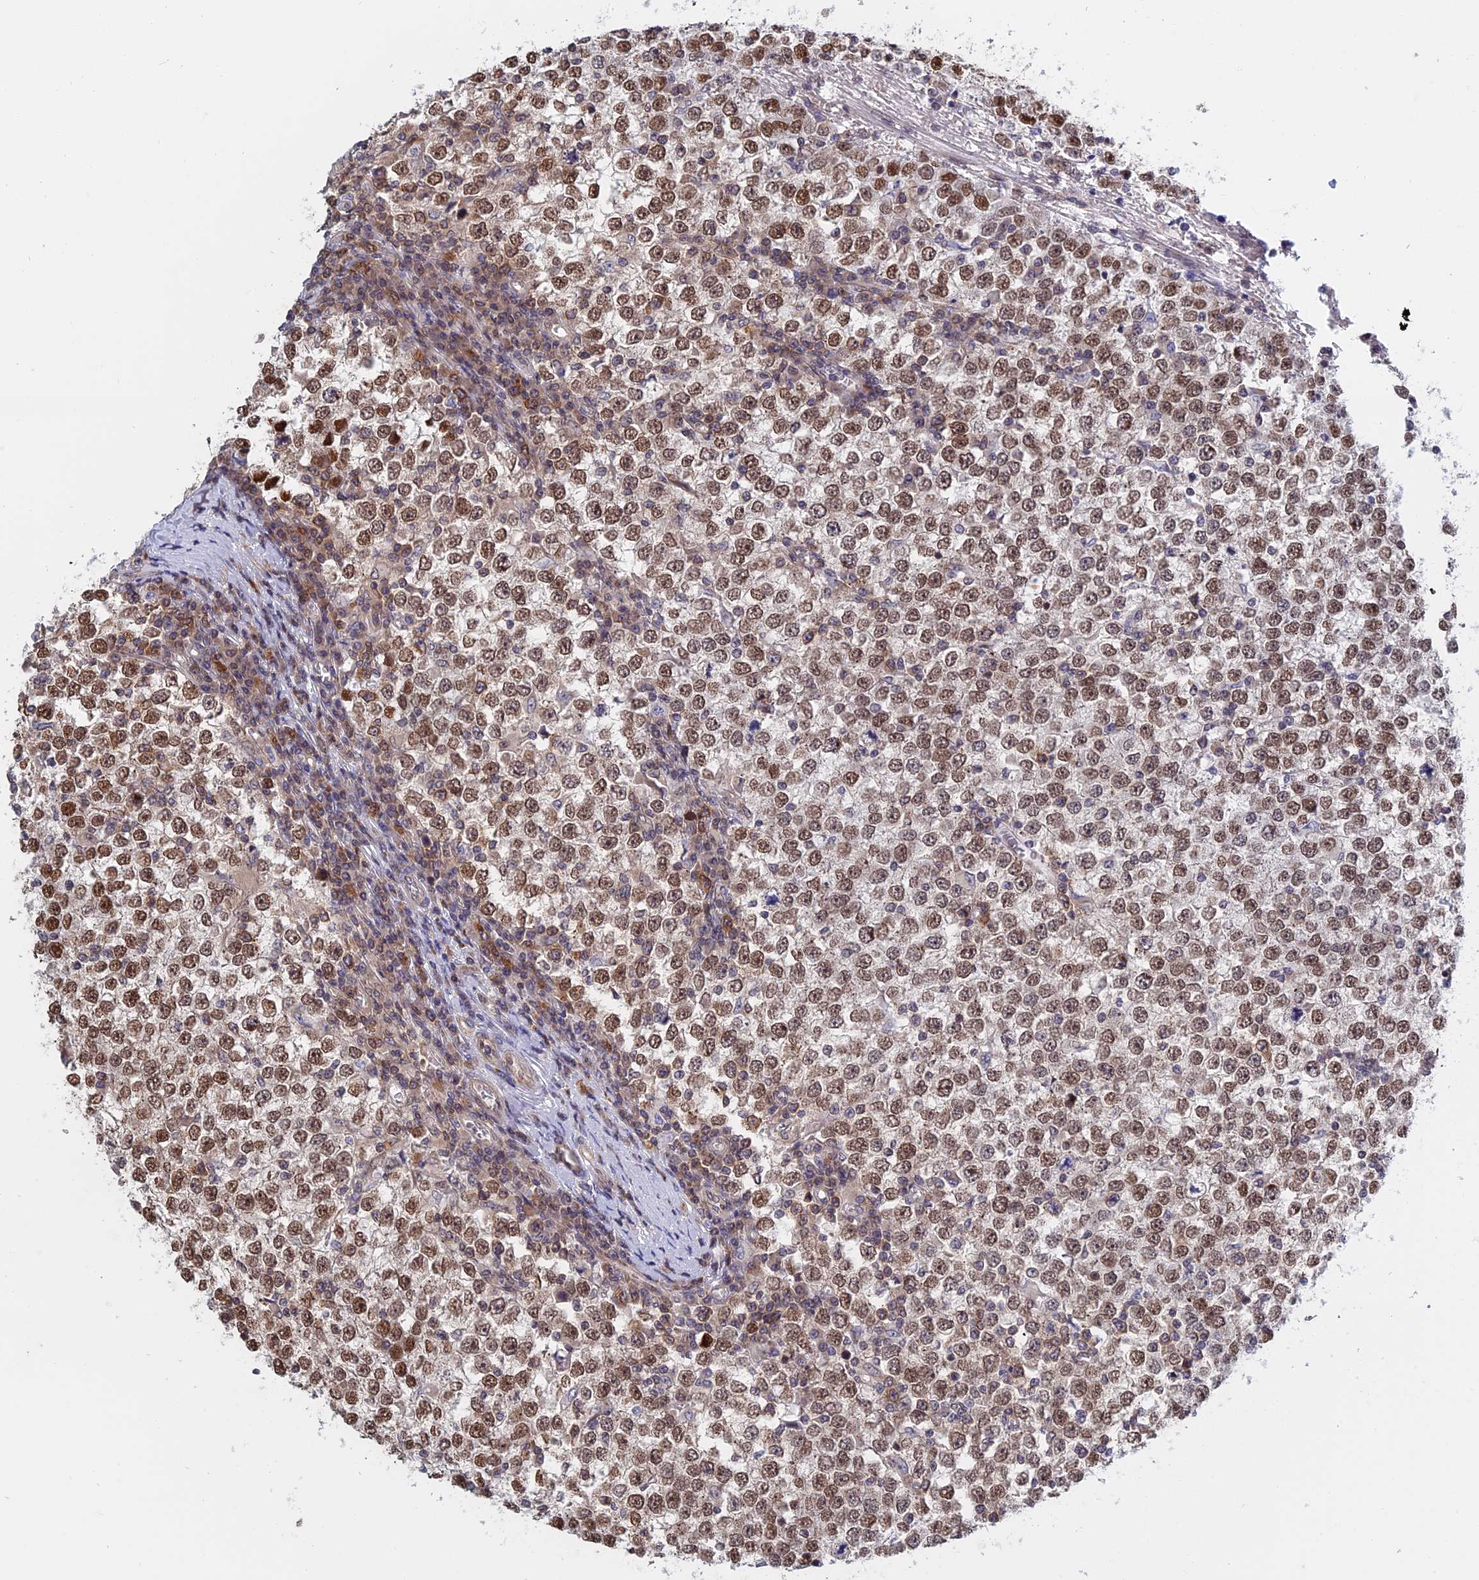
{"staining": {"intensity": "moderate", "quantity": ">75%", "location": "cytoplasmic/membranous,nuclear"}, "tissue": "testis cancer", "cell_type": "Tumor cells", "image_type": "cancer", "snomed": [{"axis": "morphology", "description": "Seminoma, NOS"}, {"axis": "topography", "description": "Testis"}], "caption": "Seminoma (testis) stained for a protein (brown) exhibits moderate cytoplasmic/membranous and nuclear positive positivity in about >75% of tumor cells.", "gene": "NAA10", "patient": {"sex": "male", "age": 65}}